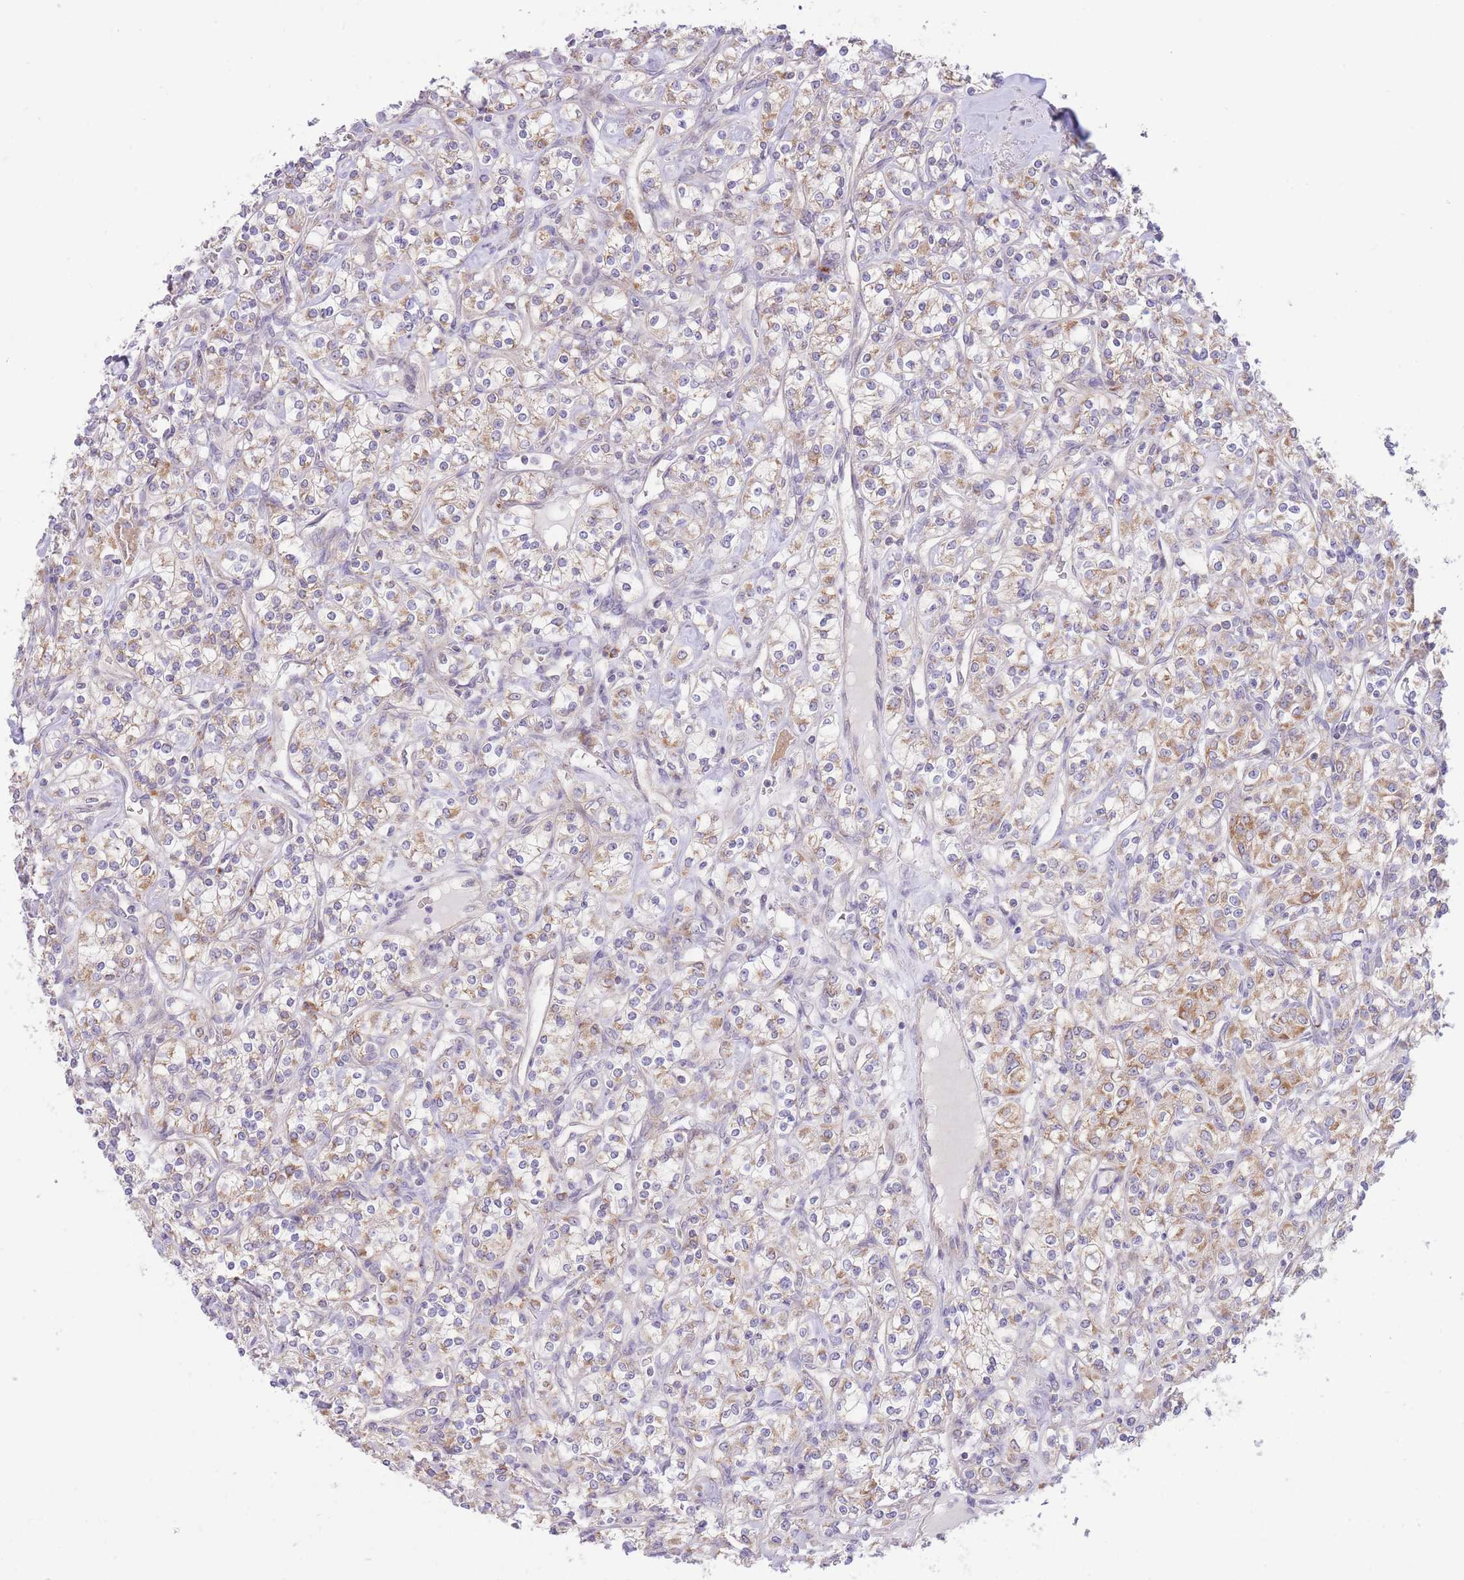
{"staining": {"intensity": "moderate", "quantity": "25%-75%", "location": "cytoplasmic/membranous"}, "tissue": "renal cancer", "cell_type": "Tumor cells", "image_type": "cancer", "snomed": [{"axis": "morphology", "description": "Adenocarcinoma, NOS"}, {"axis": "topography", "description": "Kidney"}], "caption": "Renal adenocarcinoma tissue exhibits moderate cytoplasmic/membranous staining in about 25%-75% of tumor cells, visualized by immunohistochemistry.", "gene": "BOLA2B", "patient": {"sex": "male", "age": 77}}